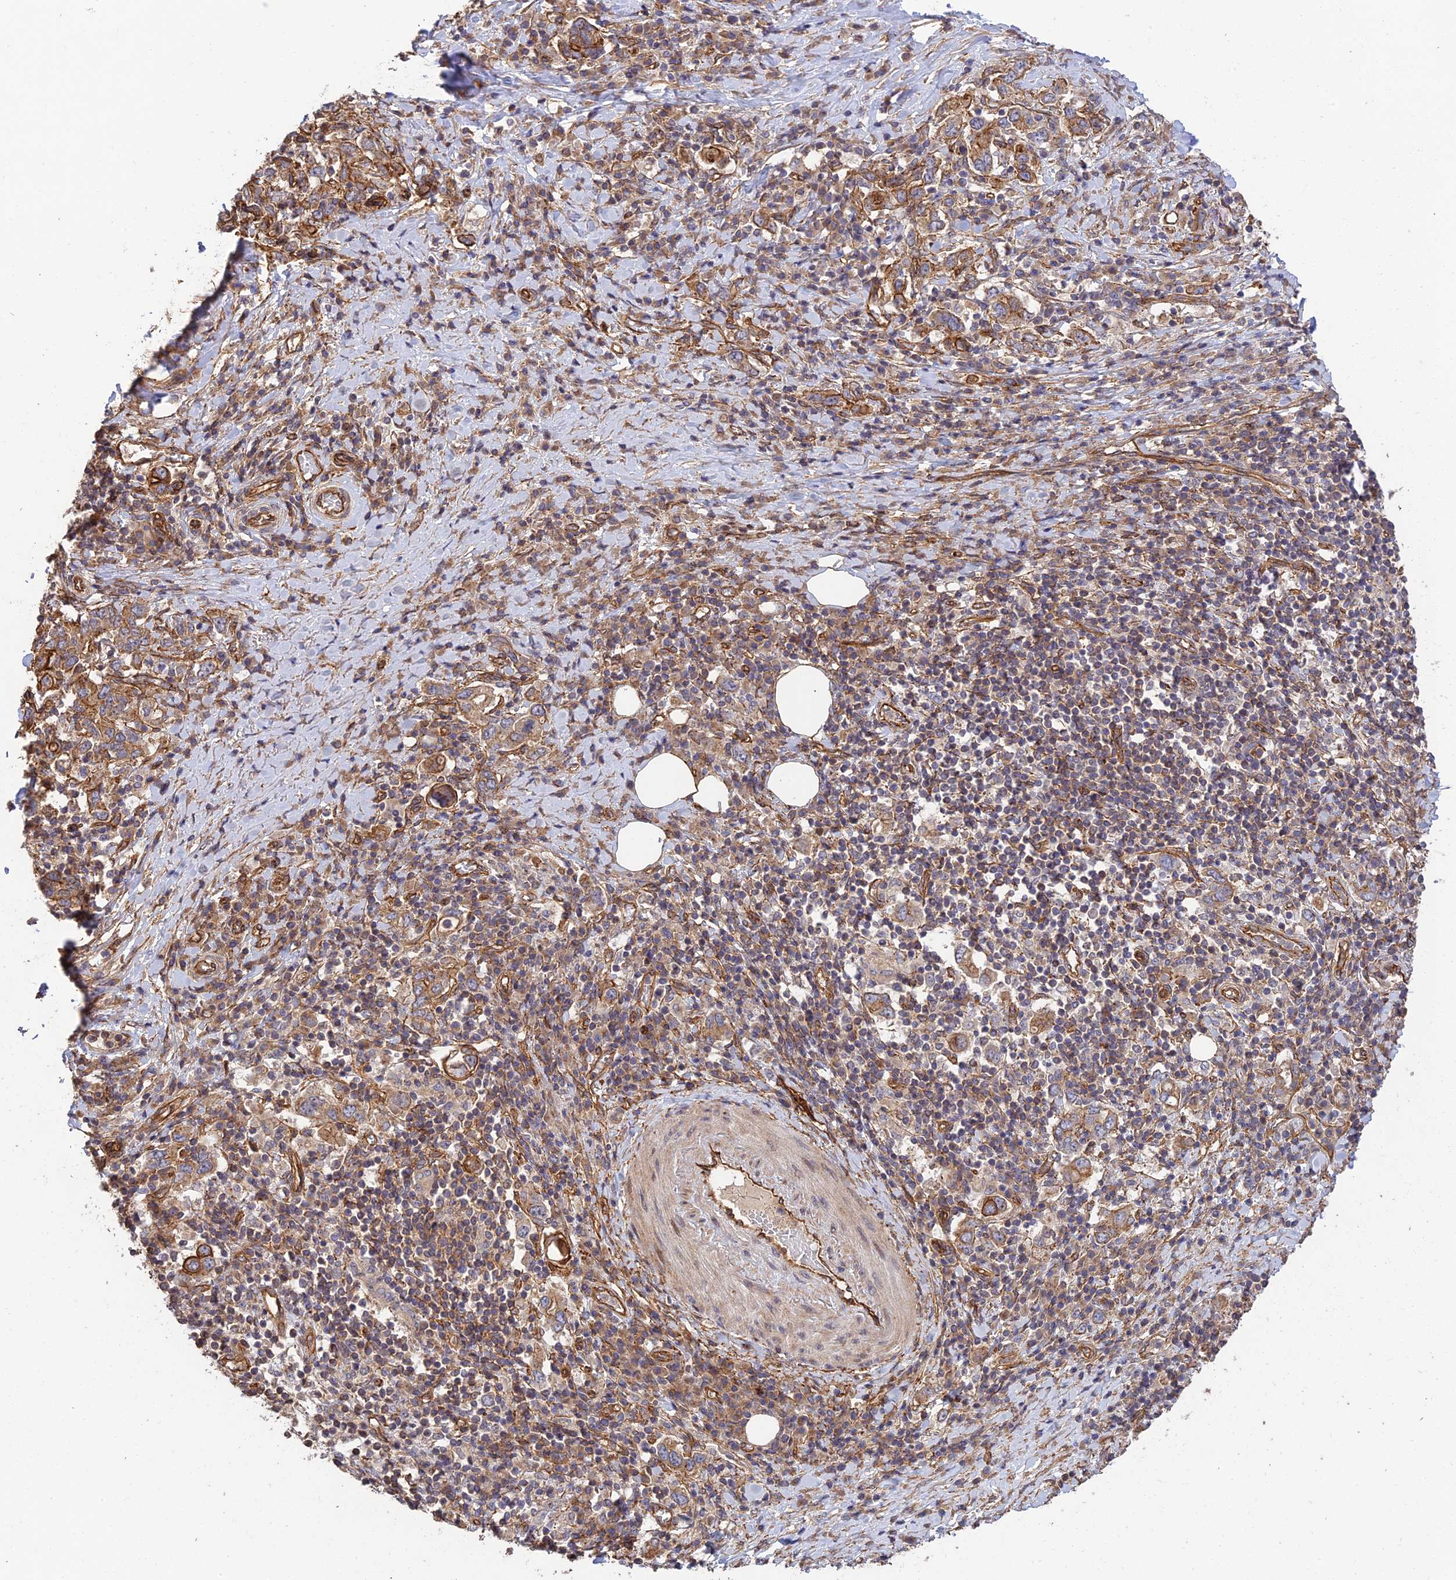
{"staining": {"intensity": "moderate", "quantity": ">75%", "location": "cytoplasmic/membranous"}, "tissue": "stomach cancer", "cell_type": "Tumor cells", "image_type": "cancer", "snomed": [{"axis": "morphology", "description": "Adenocarcinoma, NOS"}, {"axis": "topography", "description": "Stomach, upper"}, {"axis": "topography", "description": "Stomach"}], "caption": "Protein staining demonstrates moderate cytoplasmic/membranous positivity in about >75% of tumor cells in stomach cancer. (DAB (3,3'-diaminobenzidine) = brown stain, brightfield microscopy at high magnification).", "gene": "HOMER2", "patient": {"sex": "male", "age": 62}}